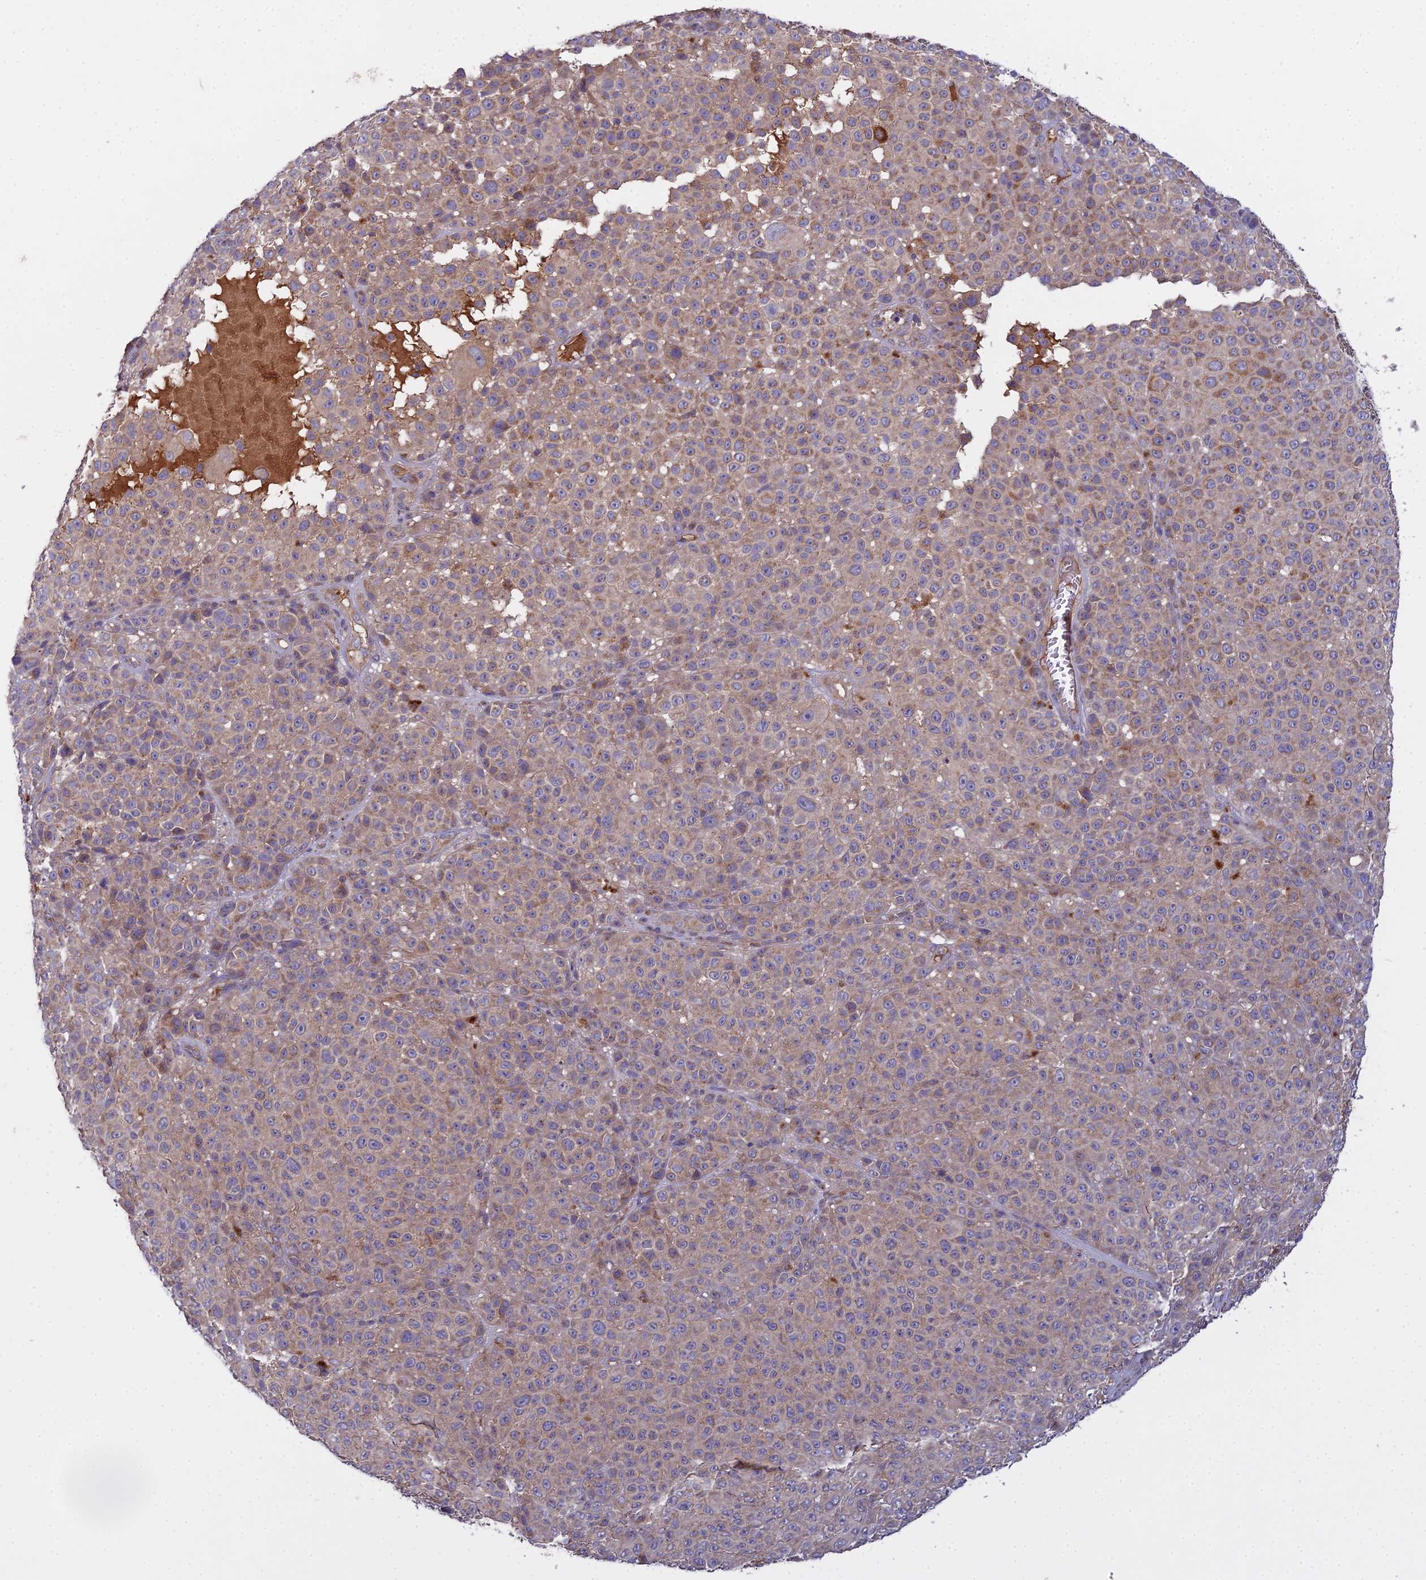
{"staining": {"intensity": "weak", "quantity": "25%-75%", "location": "cytoplasmic/membranous"}, "tissue": "melanoma", "cell_type": "Tumor cells", "image_type": "cancer", "snomed": [{"axis": "morphology", "description": "Malignant melanoma, NOS"}, {"axis": "topography", "description": "Skin"}], "caption": "Immunohistochemical staining of human melanoma demonstrates low levels of weak cytoplasmic/membranous positivity in about 25%-75% of tumor cells.", "gene": "CCDC167", "patient": {"sex": "female", "age": 94}}